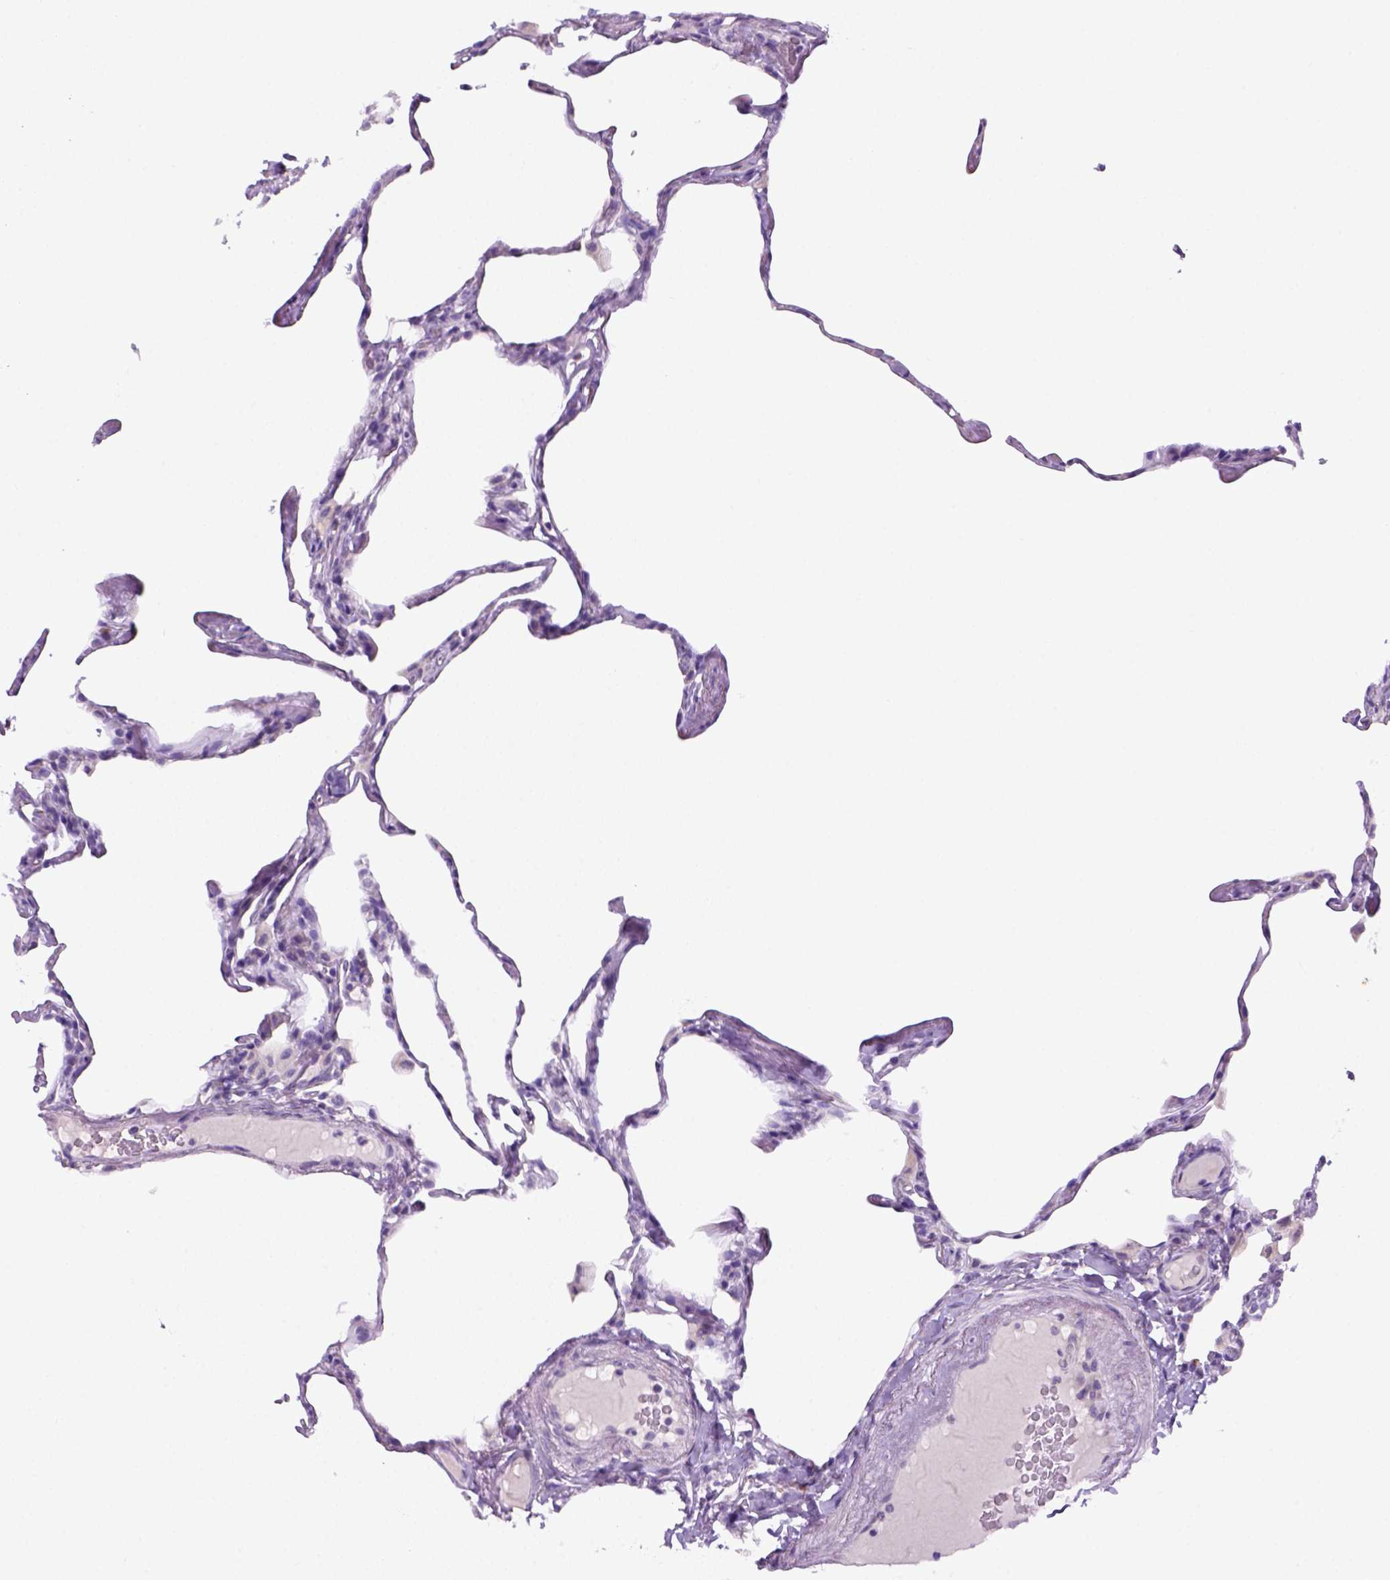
{"staining": {"intensity": "negative", "quantity": "none", "location": "none"}, "tissue": "lung", "cell_type": "Alveolar cells", "image_type": "normal", "snomed": [{"axis": "morphology", "description": "Normal tissue, NOS"}, {"axis": "topography", "description": "Lung"}], "caption": "An IHC micrograph of unremarkable lung is shown. There is no staining in alveolar cells of lung. (DAB (3,3'-diaminobenzidine) immunohistochemistry (IHC) with hematoxylin counter stain).", "gene": "DNAH11", "patient": {"sex": "male", "age": 65}}